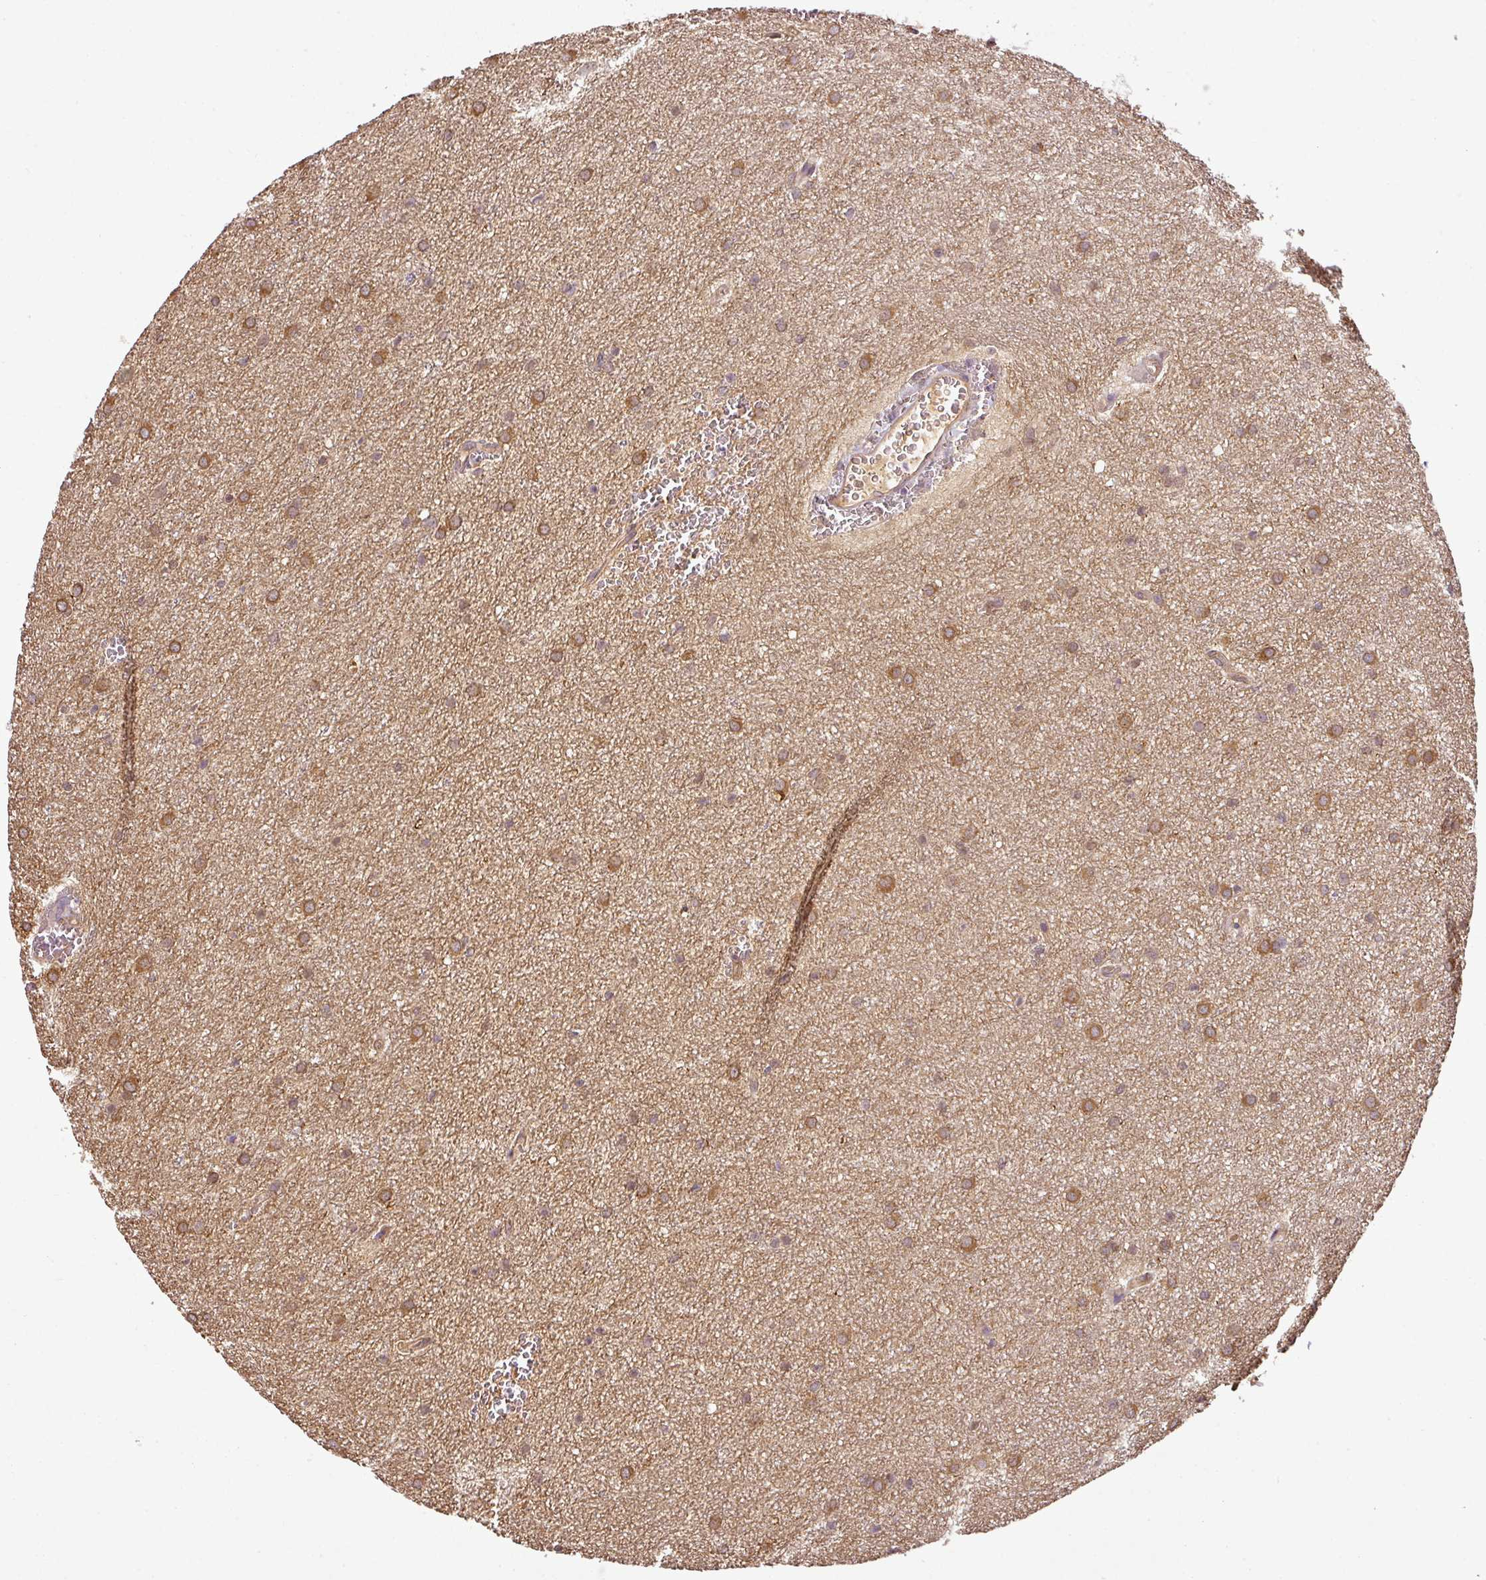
{"staining": {"intensity": "moderate", "quantity": "25%-75%", "location": "cytoplasmic/membranous"}, "tissue": "glioma", "cell_type": "Tumor cells", "image_type": "cancer", "snomed": [{"axis": "morphology", "description": "Glioma, malignant, Low grade"}, {"axis": "topography", "description": "Cerebellum"}], "caption": "This histopathology image demonstrates immunohistochemistry (IHC) staining of malignant low-grade glioma, with medium moderate cytoplasmic/membranous staining in about 25%-75% of tumor cells.", "gene": "ANKRD18A", "patient": {"sex": "female", "age": 5}}